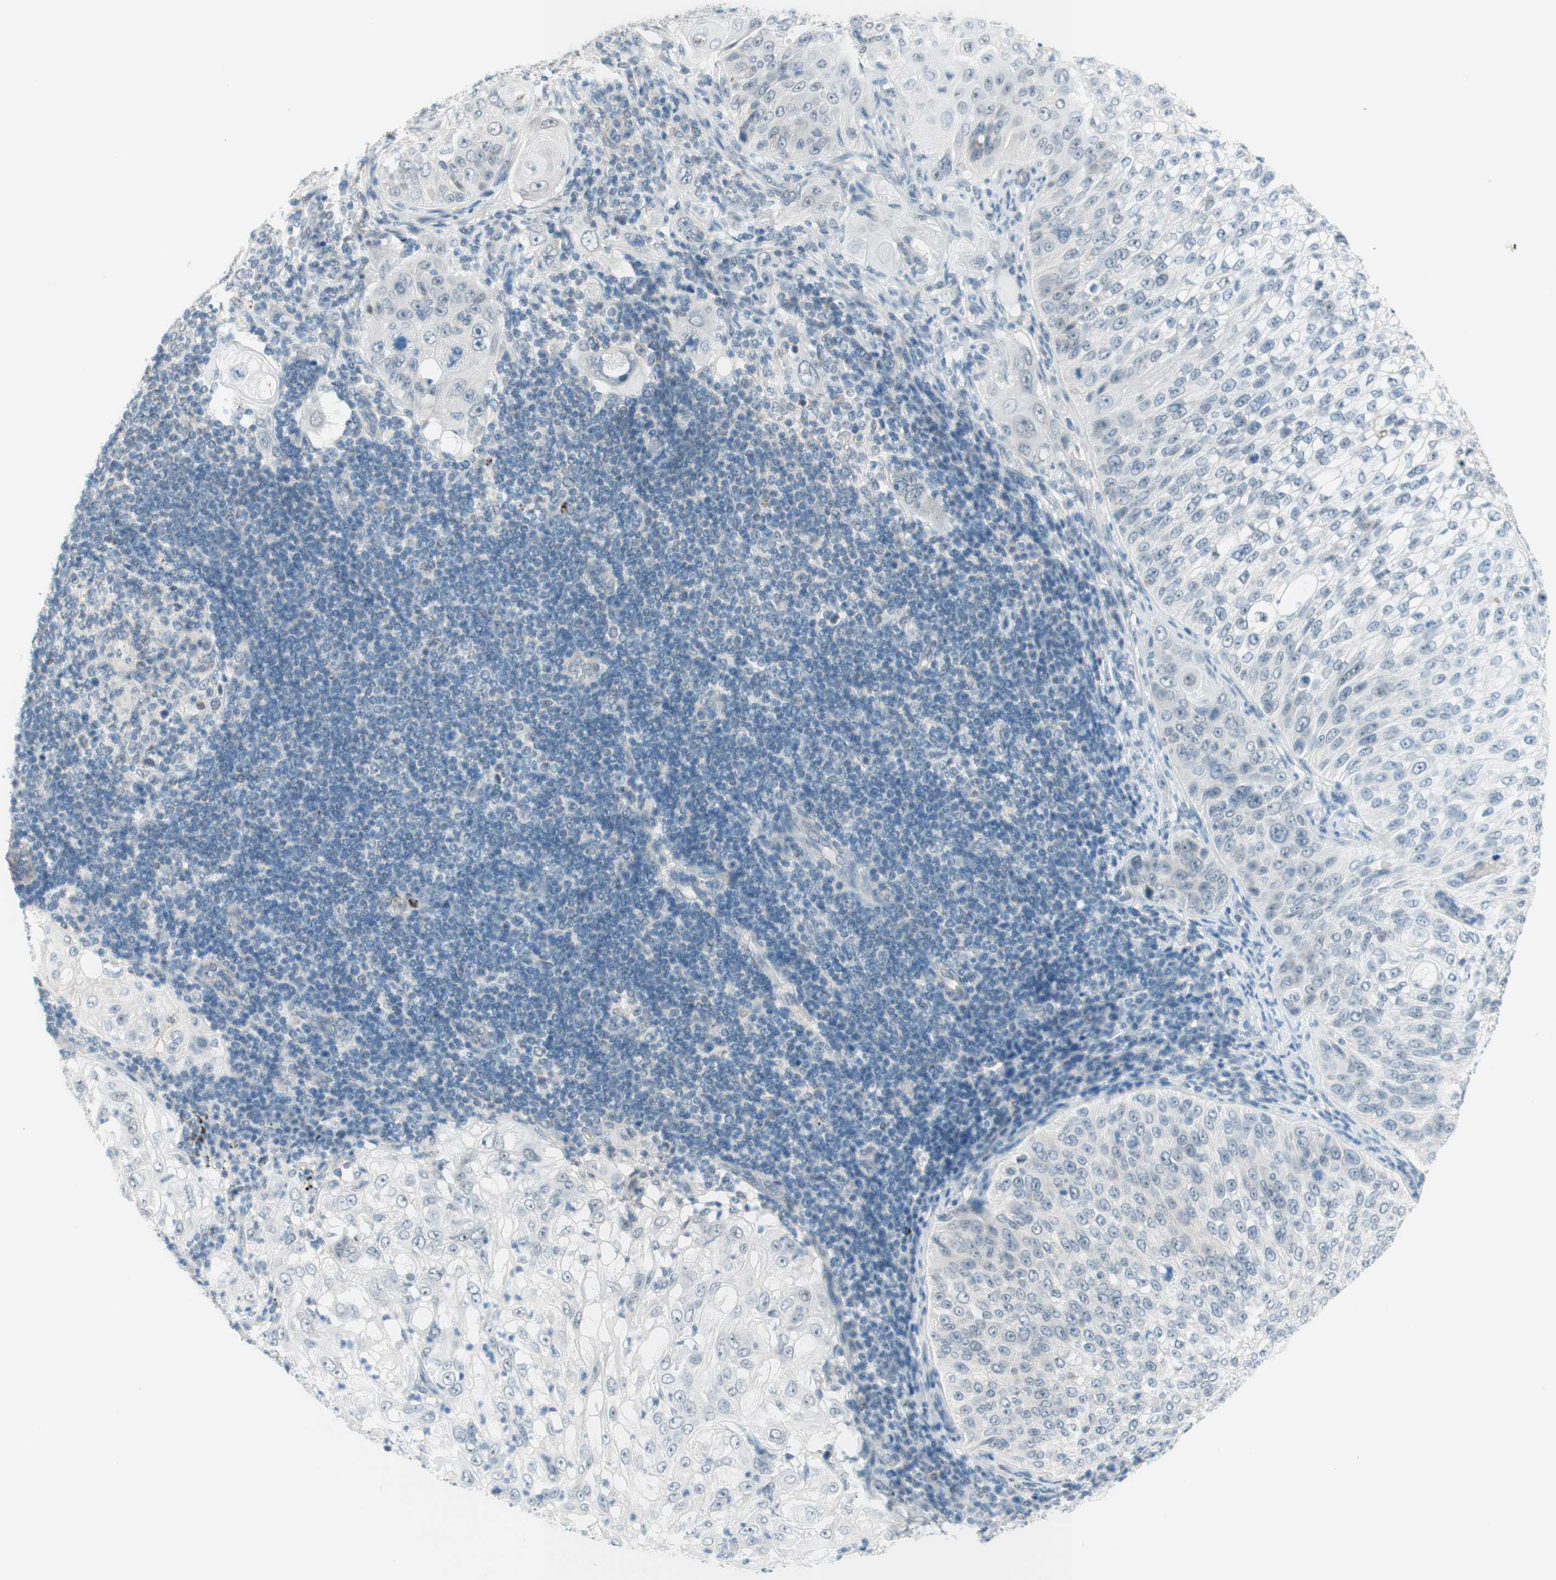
{"staining": {"intensity": "negative", "quantity": "none", "location": "none"}, "tissue": "lung cancer", "cell_type": "Tumor cells", "image_type": "cancer", "snomed": [{"axis": "morphology", "description": "Inflammation, NOS"}, {"axis": "morphology", "description": "Squamous cell carcinoma, NOS"}, {"axis": "topography", "description": "Lymph node"}, {"axis": "topography", "description": "Soft tissue"}, {"axis": "topography", "description": "Lung"}], "caption": "IHC histopathology image of human squamous cell carcinoma (lung) stained for a protein (brown), which reveals no expression in tumor cells.", "gene": "JPH1", "patient": {"sex": "male", "age": 66}}